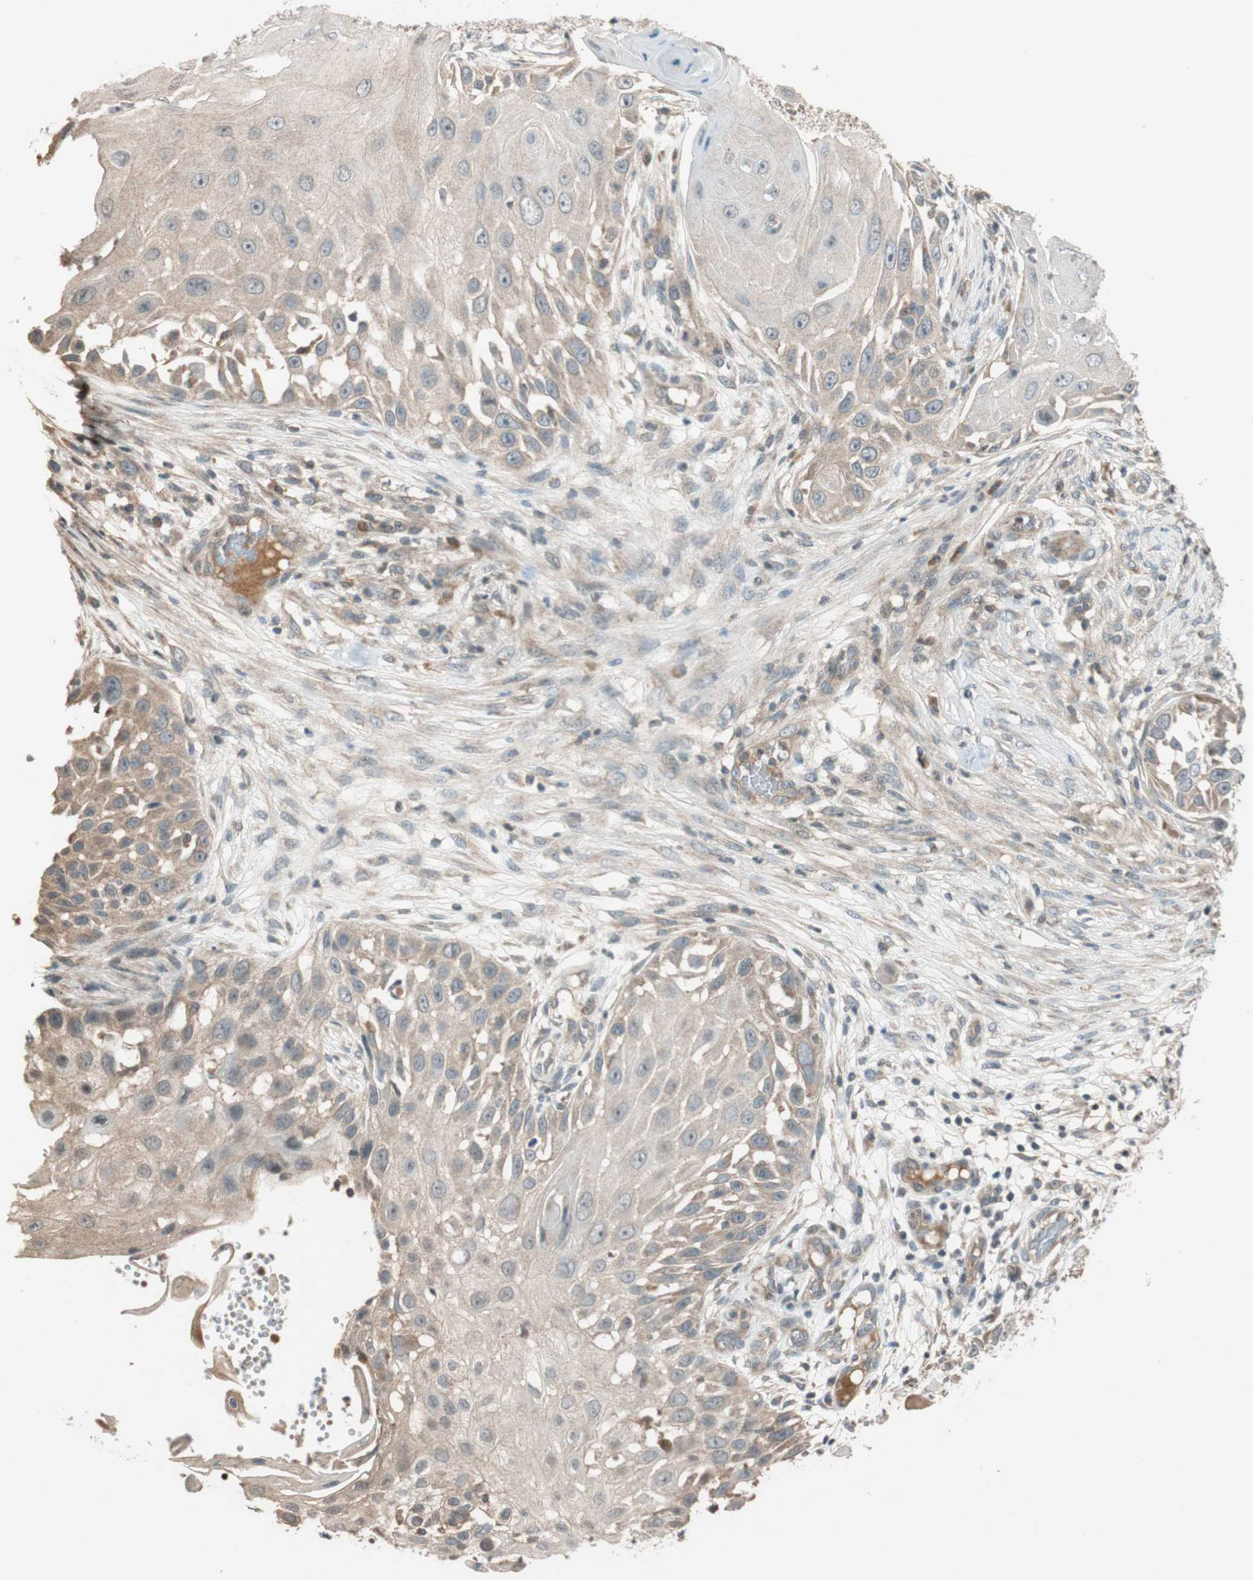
{"staining": {"intensity": "weak", "quantity": ">75%", "location": "cytoplasmic/membranous"}, "tissue": "skin cancer", "cell_type": "Tumor cells", "image_type": "cancer", "snomed": [{"axis": "morphology", "description": "Squamous cell carcinoma, NOS"}, {"axis": "topography", "description": "Skin"}], "caption": "Immunohistochemistry histopathology image of neoplastic tissue: human skin cancer (squamous cell carcinoma) stained using IHC demonstrates low levels of weak protein expression localized specifically in the cytoplasmic/membranous of tumor cells, appearing as a cytoplasmic/membranous brown color.", "gene": "GLB1", "patient": {"sex": "female", "age": 44}}